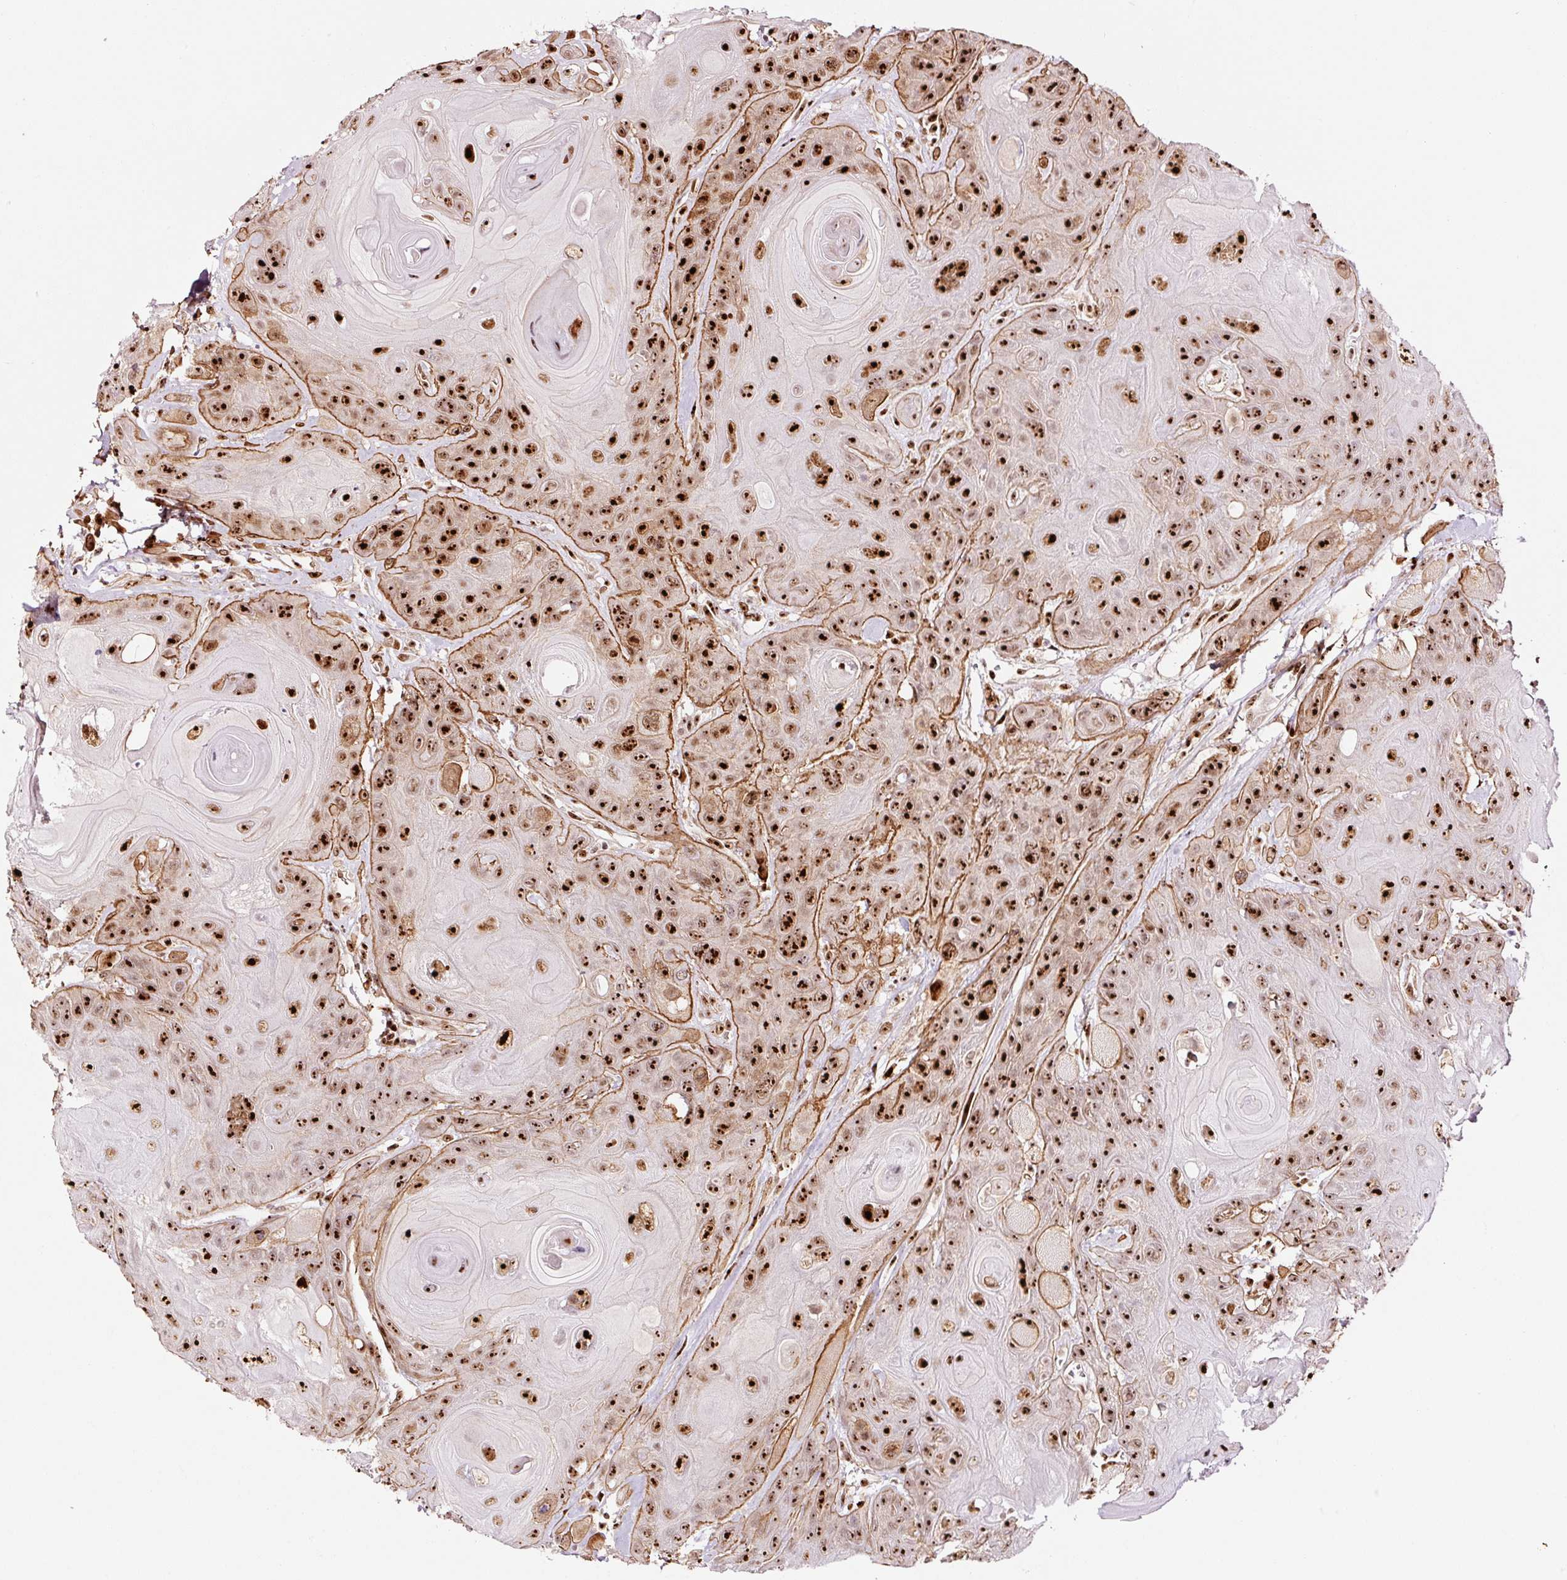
{"staining": {"intensity": "strong", "quantity": ">75%", "location": "cytoplasmic/membranous,nuclear"}, "tissue": "head and neck cancer", "cell_type": "Tumor cells", "image_type": "cancer", "snomed": [{"axis": "morphology", "description": "Squamous cell carcinoma, NOS"}, {"axis": "topography", "description": "Head-Neck"}], "caption": "This image displays immunohistochemistry staining of head and neck cancer (squamous cell carcinoma), with high strong cytoplasmic/membranous and nuclear staining in about >75% of tumor cells.", "gene": "GNL3", "patient": {"sex": "female", "age": 59}}